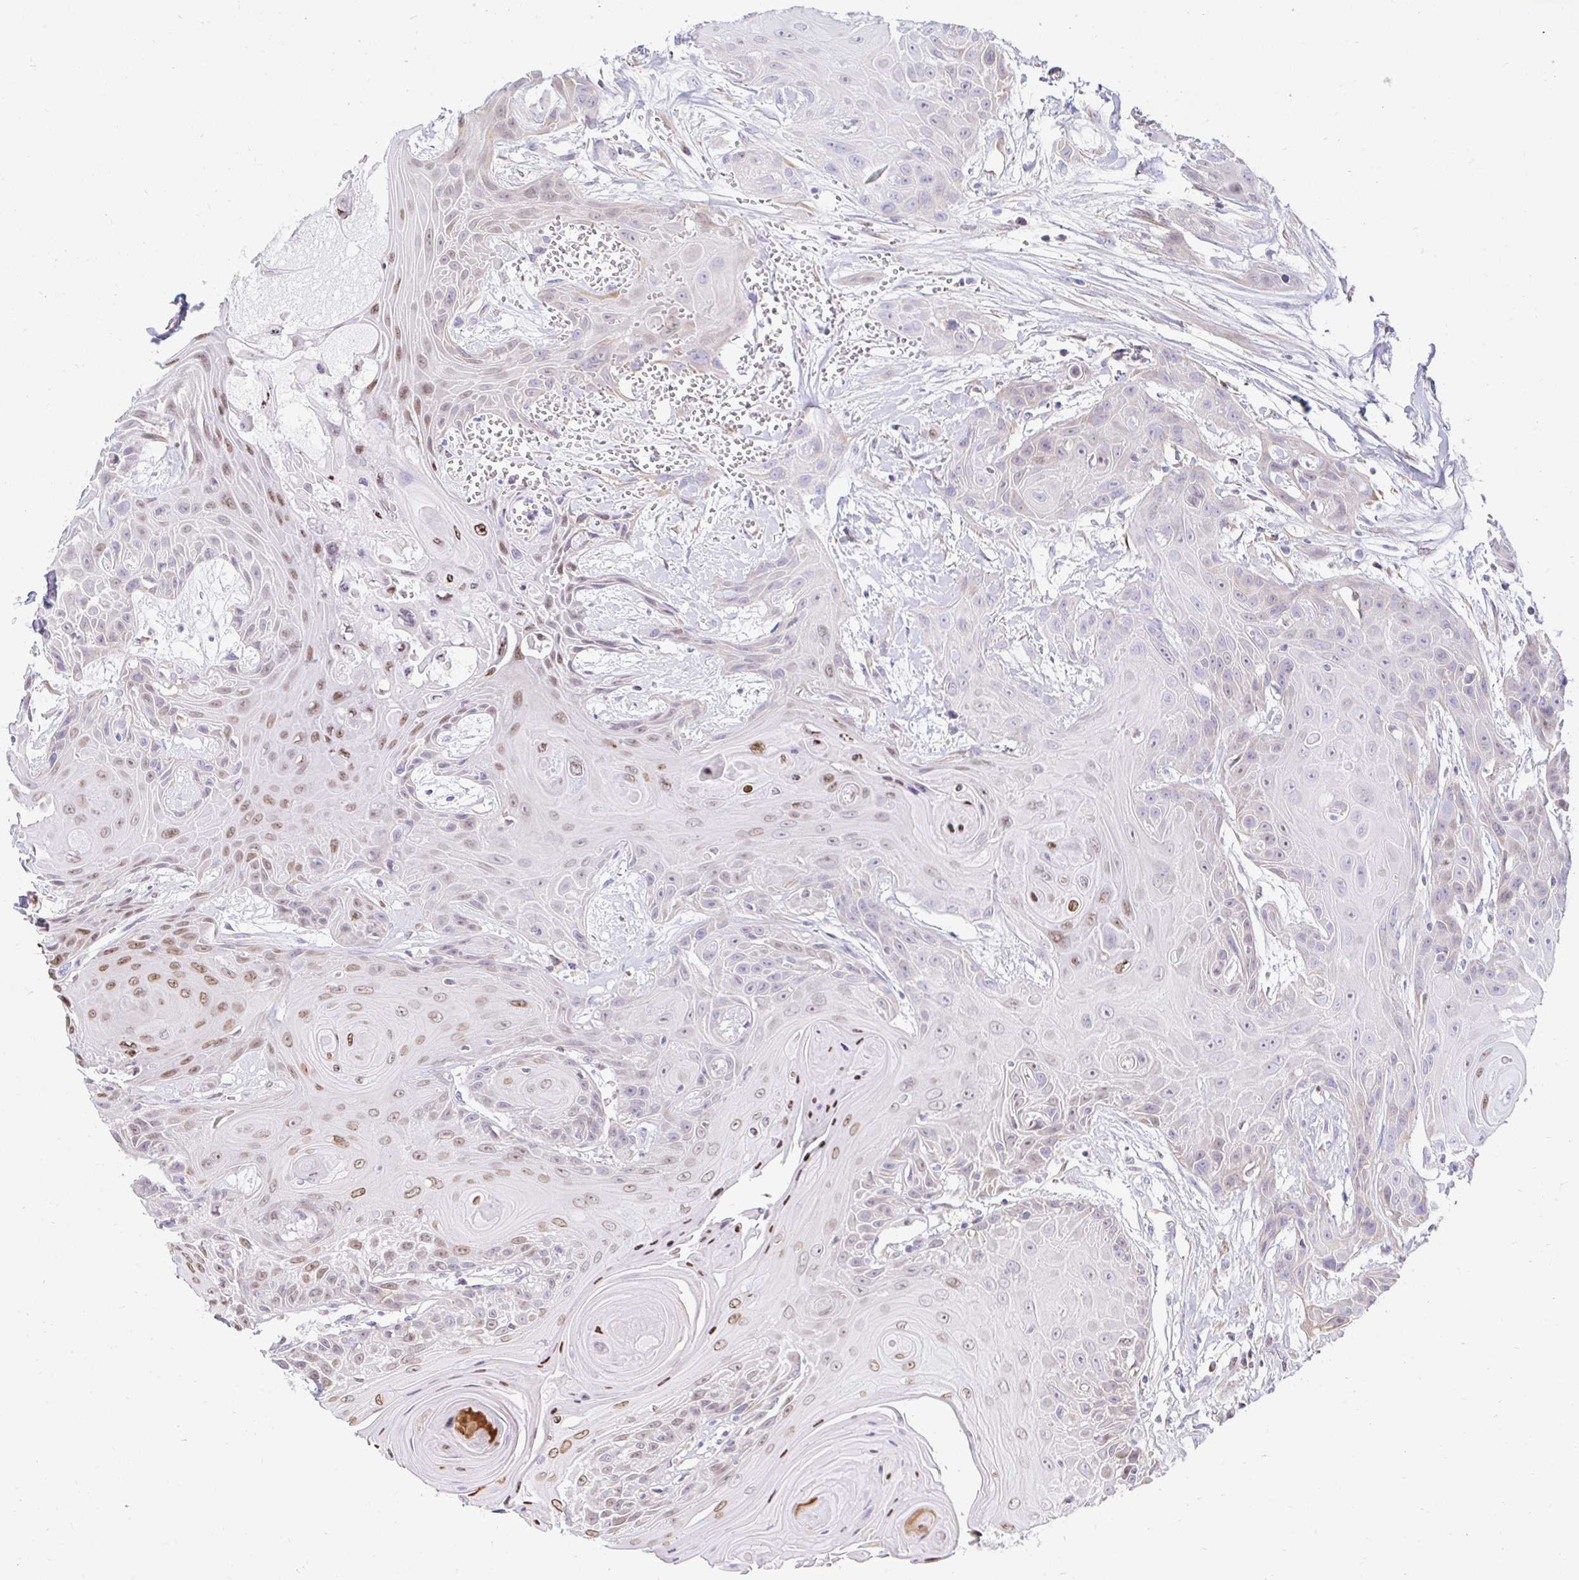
{"staining": {"intensity": "moderate", "quantity": "25%-75%", "location": "nuclear"}, "tissue": "head and neck cancer", "cell_type": "Tumor cells", "image_type": "cancer", "snomed": [{"axis": "morphology", "description": "Squamous cell carcinoma, NOS"}, {"axis": "topography", "description": "Head-Neck"}], "caption": "The photomicrograph demonstrates immunohistochemical staining of head and neck cancer (squamous cell carcinoma). There is moderate nuclear positivity is present in approximately 25%-75% of tumor cells.", "gene": "CAPSL", "patient": {"sex": "female", "age": 73}}